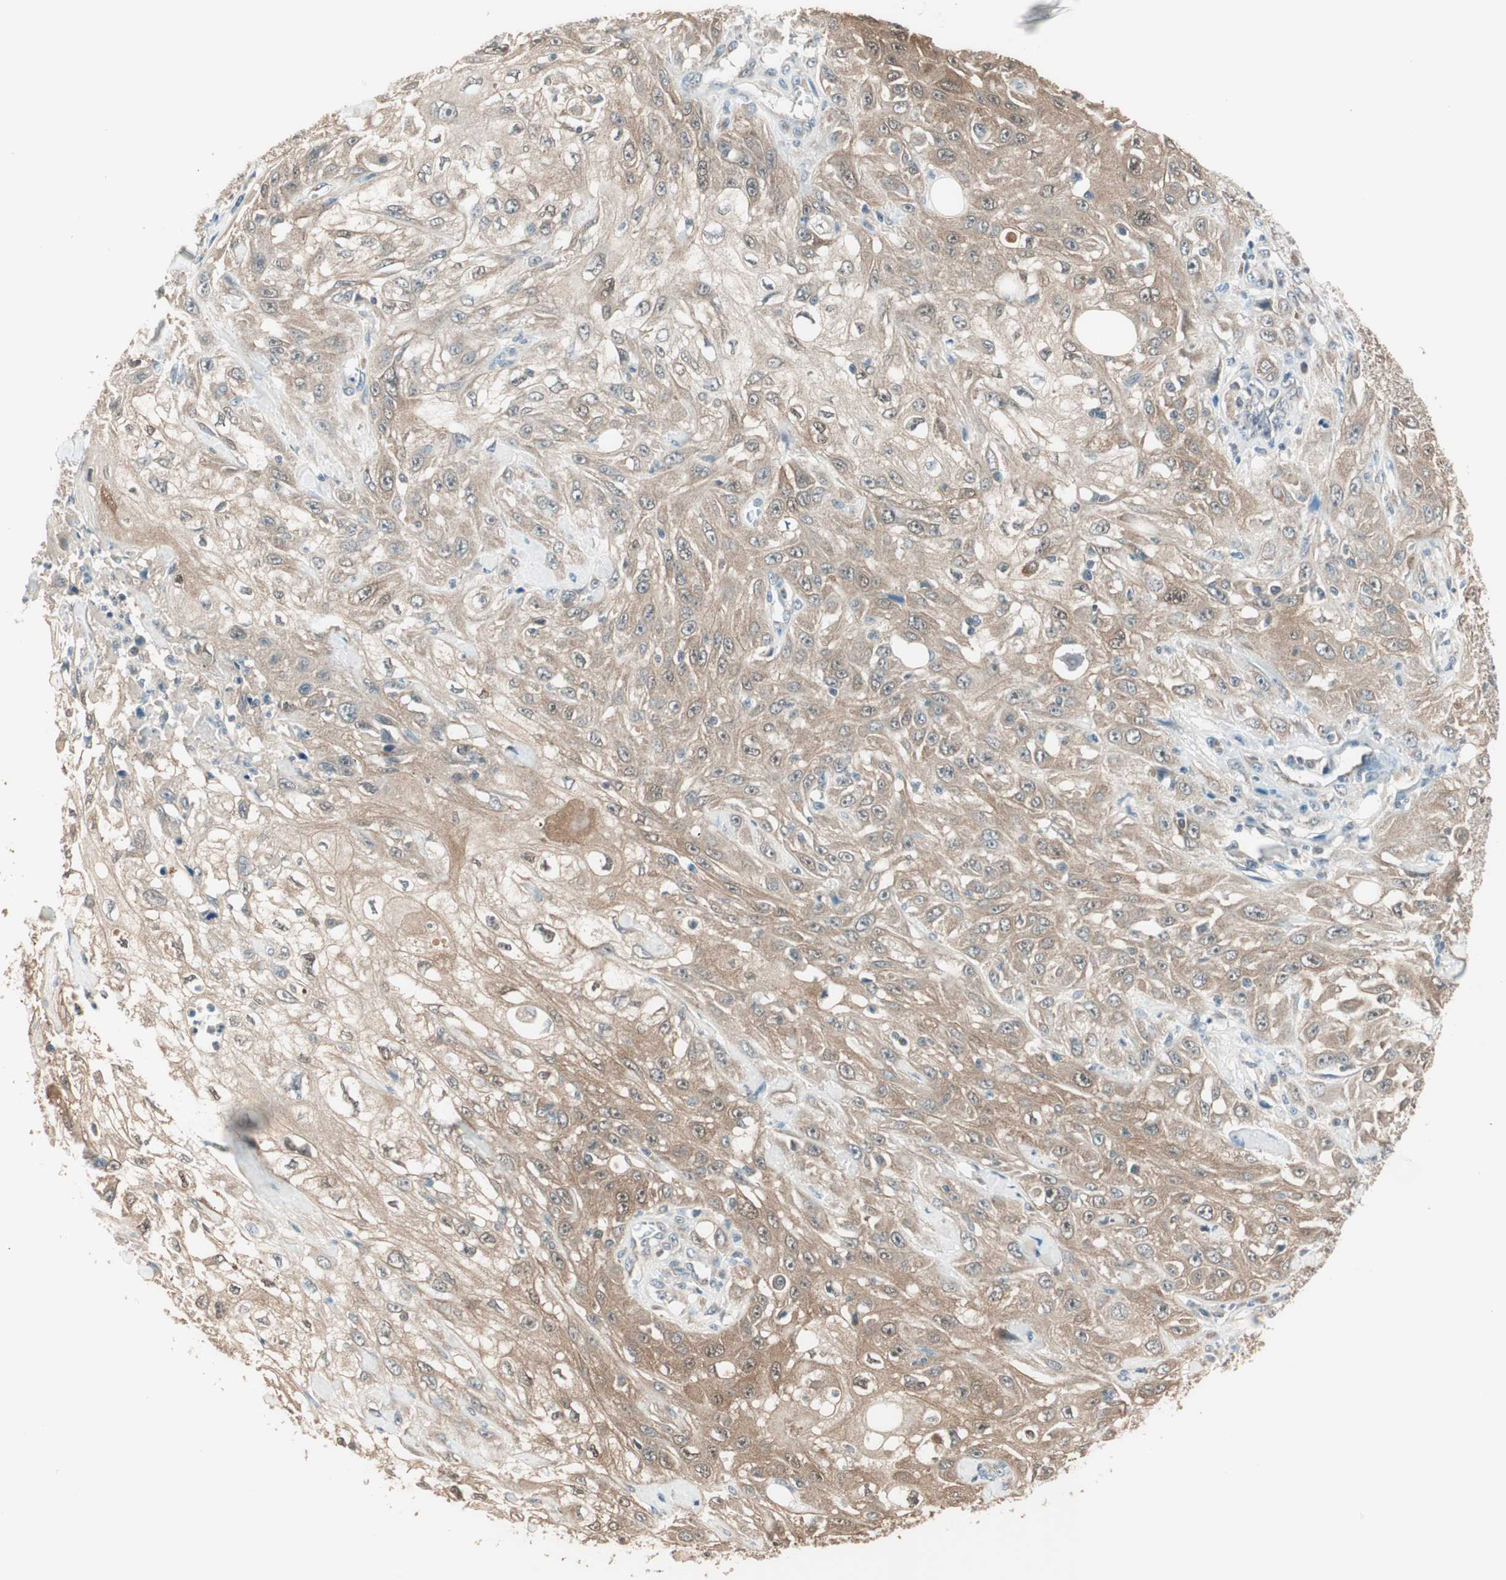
{"staining": {"intensity": "moderate", "quantity": ">75%", "location": "cytoplasmic/membranous"}, "tissue": "skin cancer", "cell_type": "Tumor cells", "image_type": "cancer", "snomed": [{"axis": "morphology", "description": "Squamous cell carcinoma, NOS"}, {"axis": "morphology", "description": "Squamous cell carcinoma, metastatic, NOS"}, {"axis": "topography", "description": "Skin"}, {"axis": "topography", "description": "Lymph node"}], "caption": "DAB immunohistochemical staining of skin metastatic squamous cell carcinoma exhibits moderate cytoplasmic/membranous protein positivity in about >75% of tumor cells.", "gene": "TRIM21", "patient": {"sex": "male", "age": 75}}